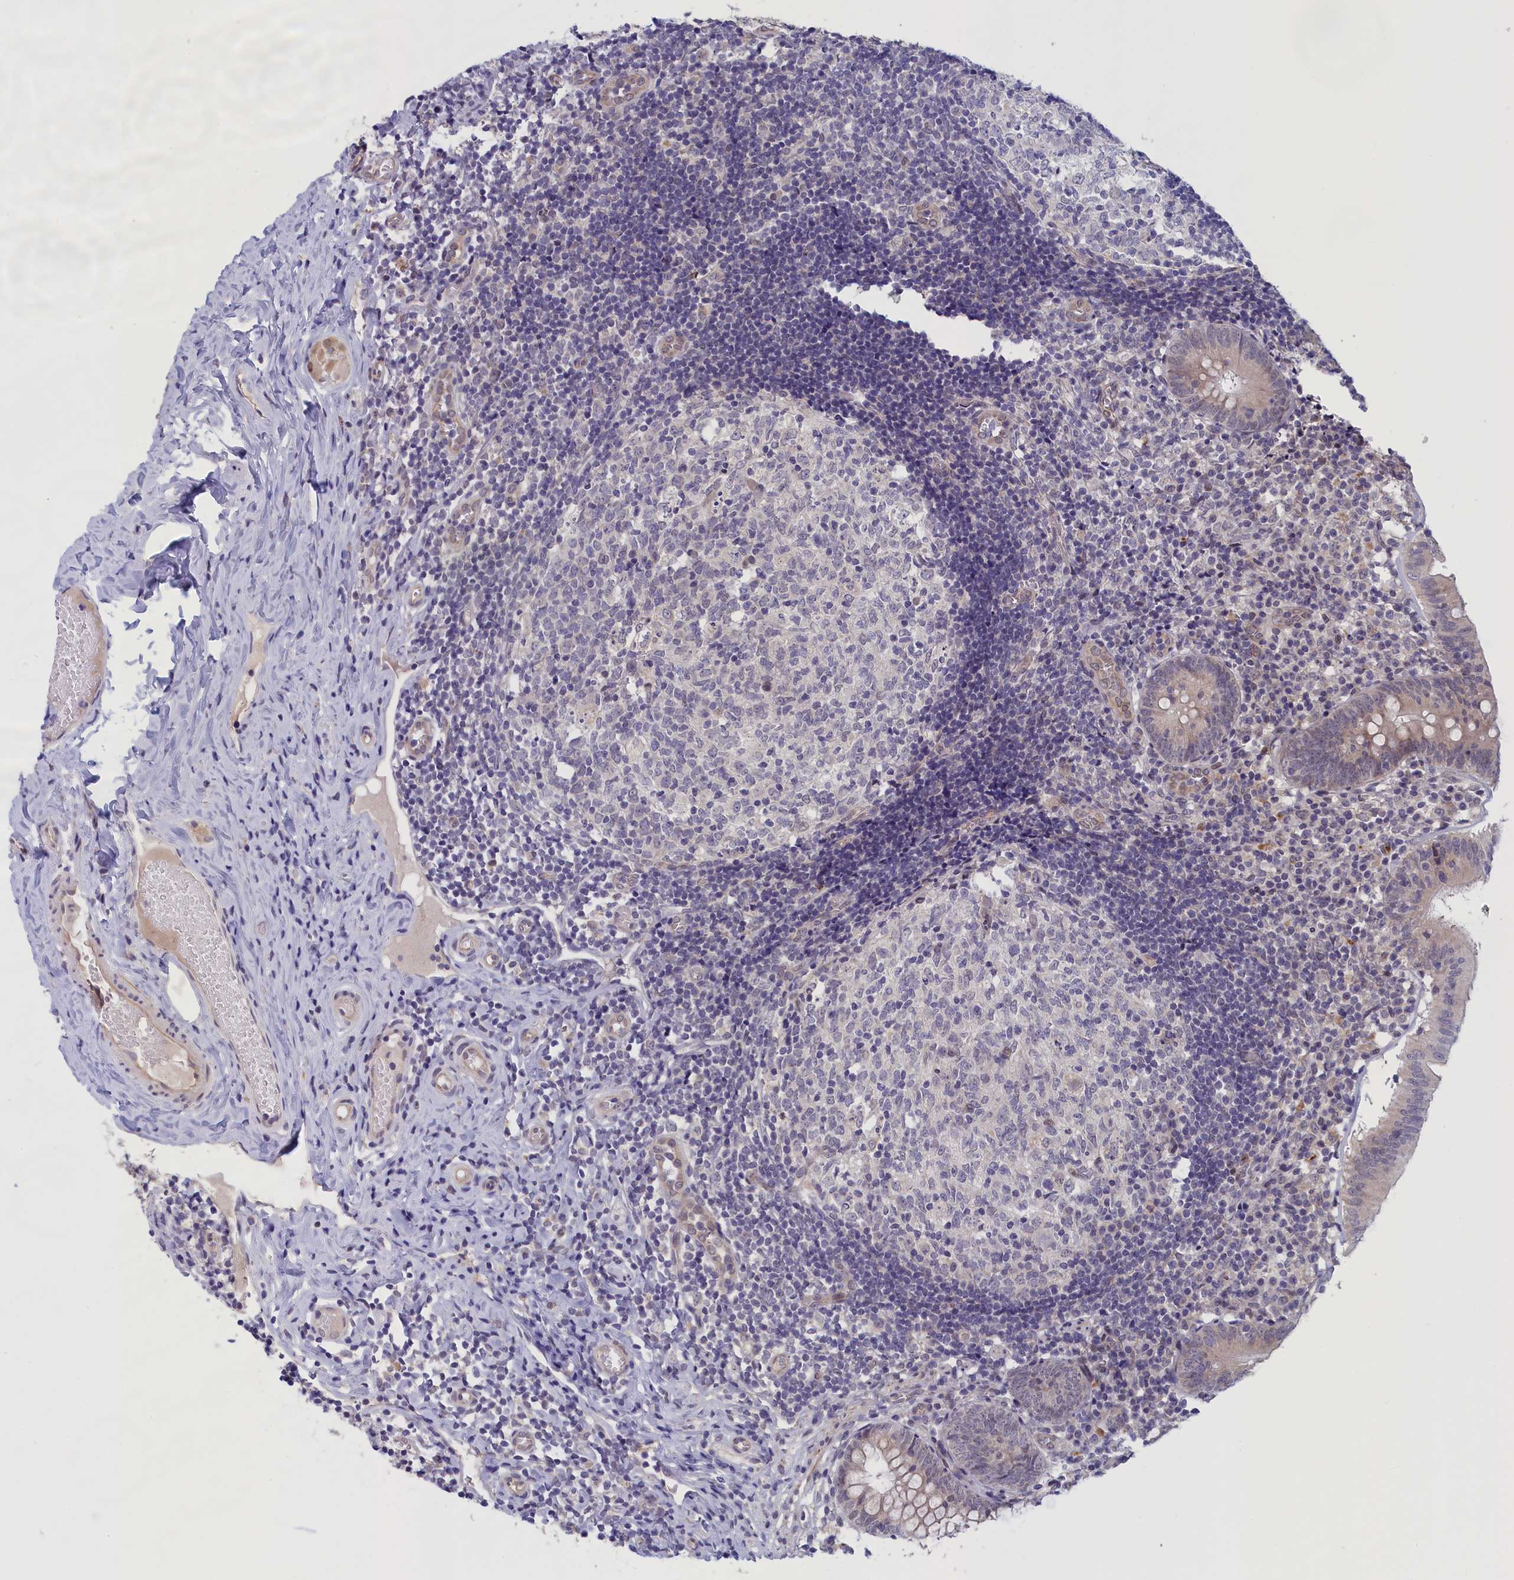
{"staining": {"intensity": "weak", "quantity": "25%-75%", "location": "cytoplasmic/membranous"}, "tissue": "appendix", "cell_type": "Glandular cells", "image_type": "normal", "snomed": [{"axis": "morphology", "description": "Normal tissue, NOS"}, {"axis": "topography", "description": "Appendix"}], "caption": "DAB (3,3'-diaminobenzidine) immunohistochemical staining of benign human appendix demonstrates weak cytoplasmic/membranous protein positivity in about 25%-75% of glandular cells.", "gene": "IGFALS", "patient": {"sex": "male", "age": 8}}